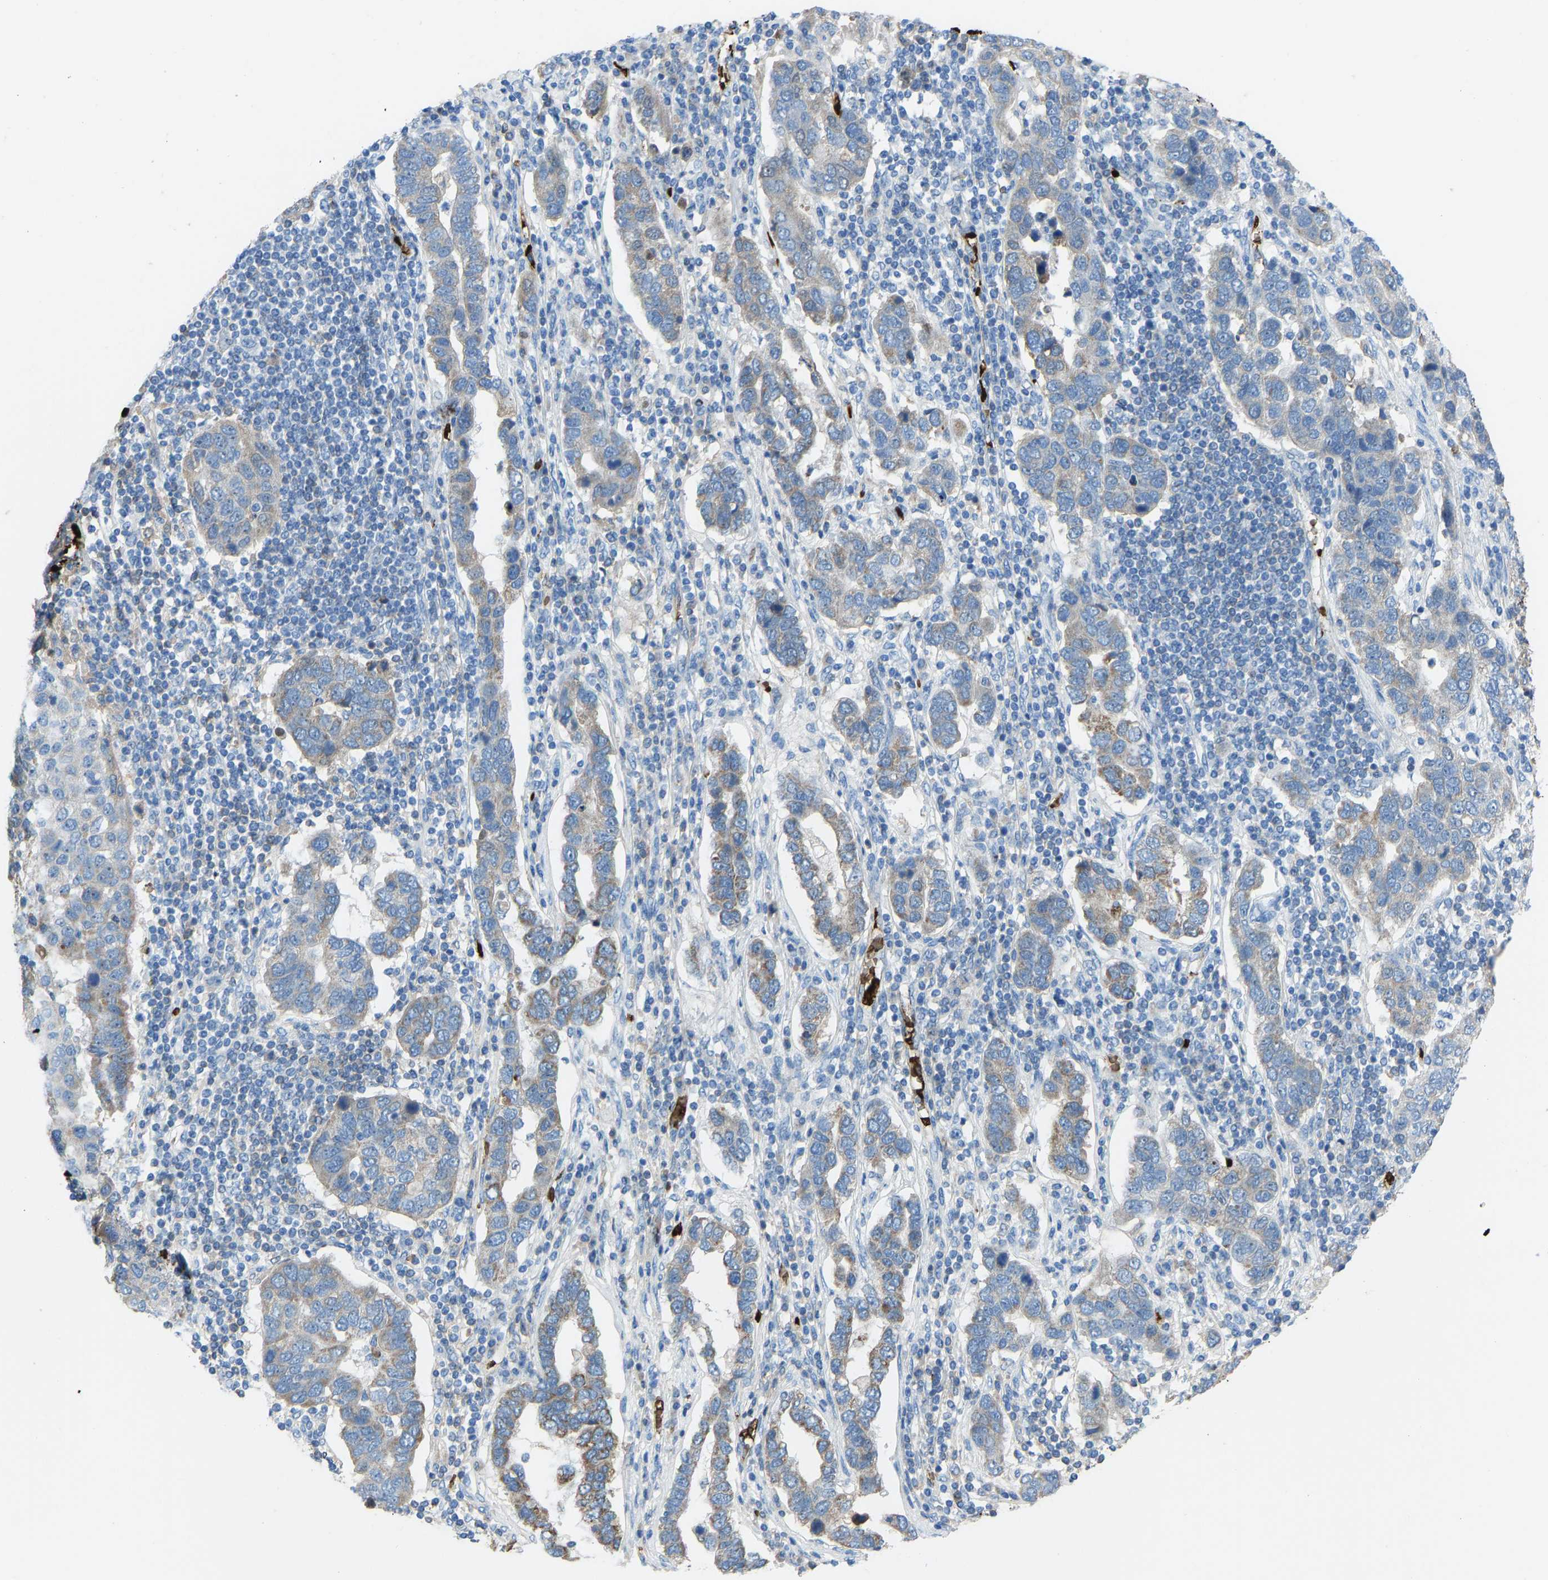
{"staining": {"intensity": "moderate", "quantity": "25%-75%", "location": "cytoplasmic/membranous"}, "tissue": "pancreatic cancer", "cell_type": "Tumor cells", "image_type": "cancer", "snomed": [{"axis": "morphology", "description": "Adenocarcinoma, NOS"}, {"axis": "topography", "description": "Pancreas"}], "caption": "A micrograph showing moderate cytoplasmic/membranous expression in approximately 25%-75% of tumor cells in pancreatic adenocarcinoma, as visualized by brown immunohistochemical staining.", "gene": "PIGS", "patient": {"sex": "female", "age": 61}}